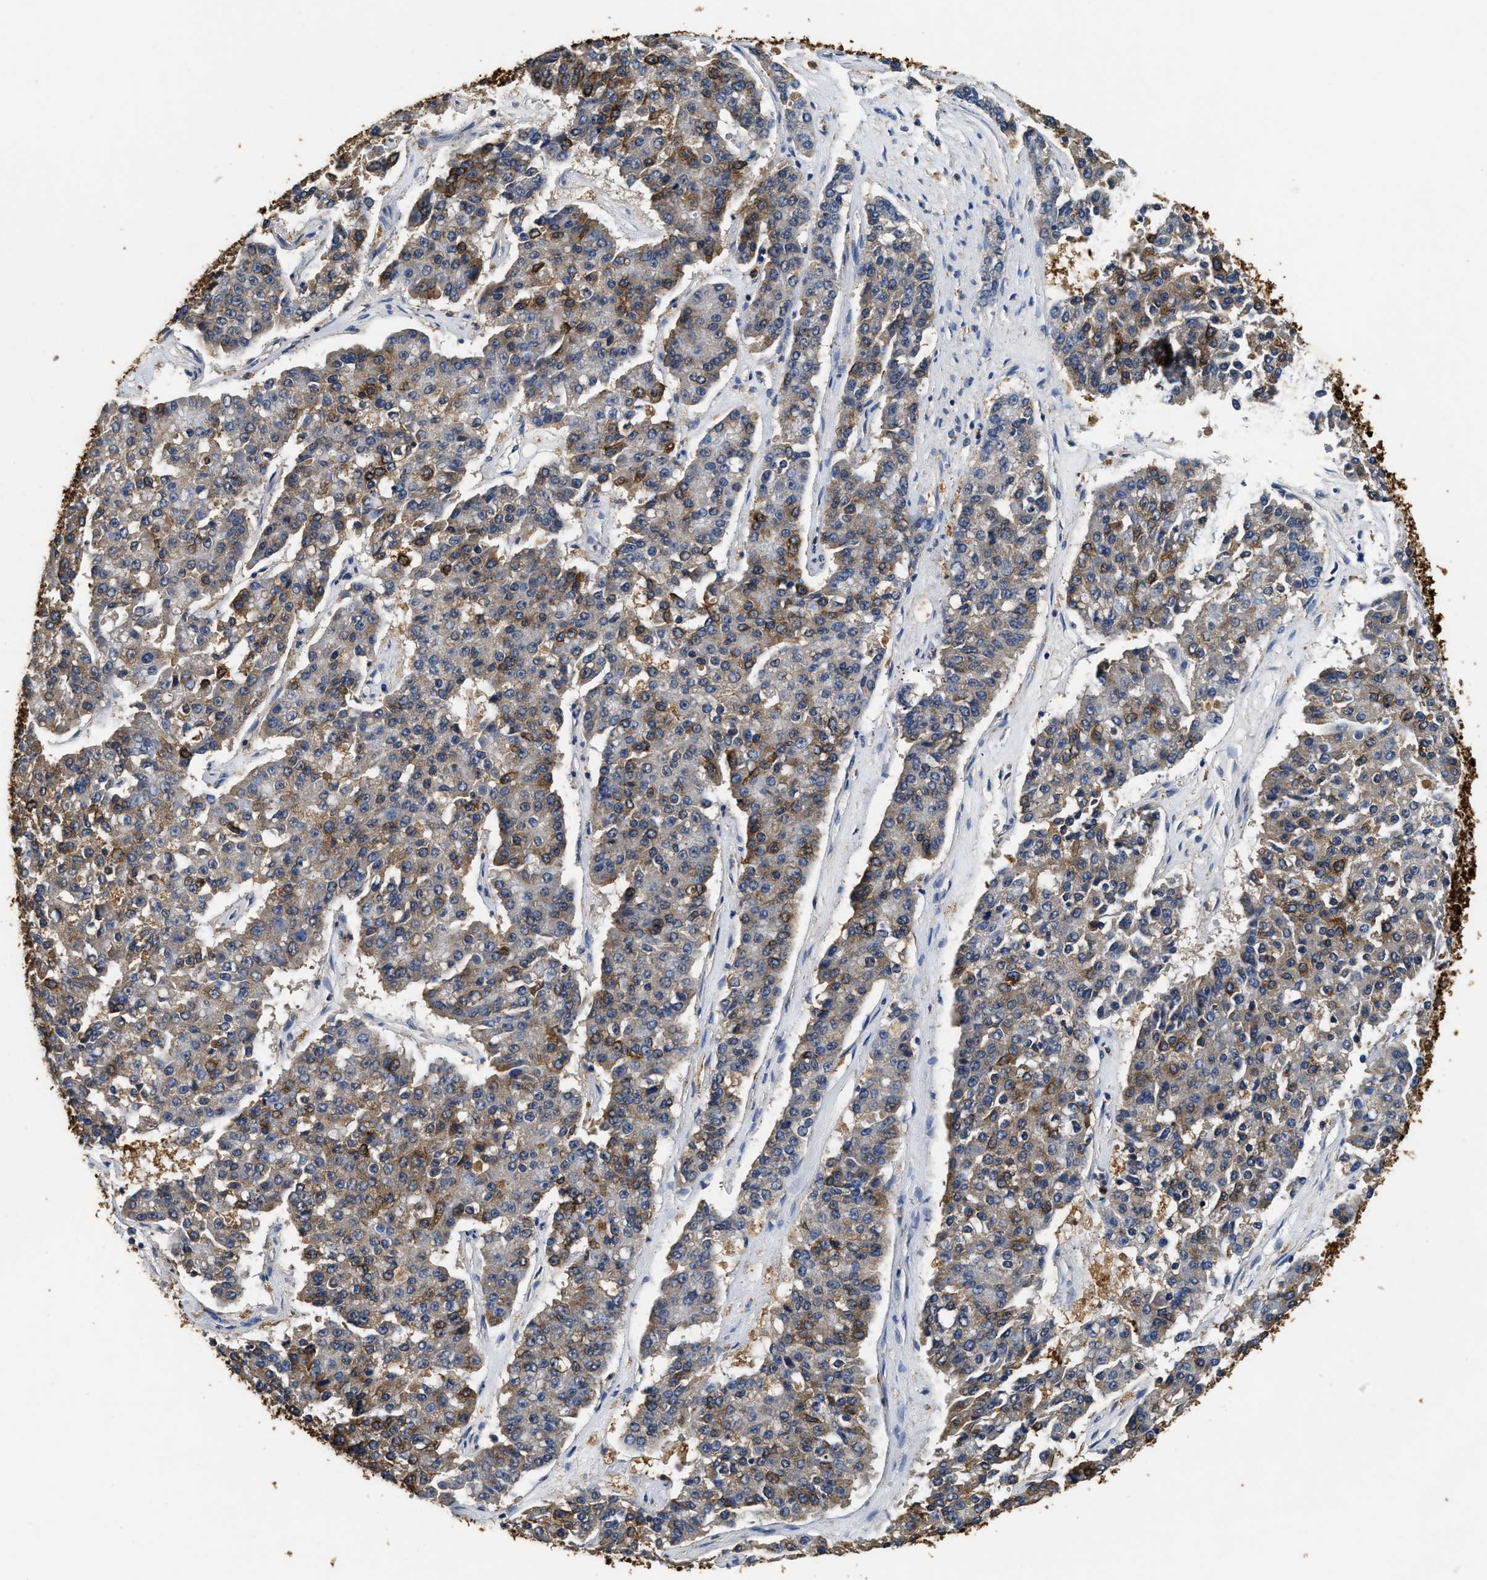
{"staining": {"intensity": "moderate", "quantity": "<25%", "location": "cytoplasmic/membranous"}, "tissue": "pancreatic cancer", "cell_type": "Tumor cells", "image_type": "cancer", "snomed": [{"axis": "morphology", "description": "Adenocarcinoma, NOS"}, {"axis": "topography", "description": "Pancreas"}], "caption": "Immunohistochemical staining of human adenocarcinoma (pancreatic) reveals moderate cytoplasmic/membranous protein expression in about <25% of tumor cells. (brown staining indicates protein expression, while blue staining denotes nuclei).", "gene": "CTNNA1", "patient": {"sex": "male", "age": 50}}